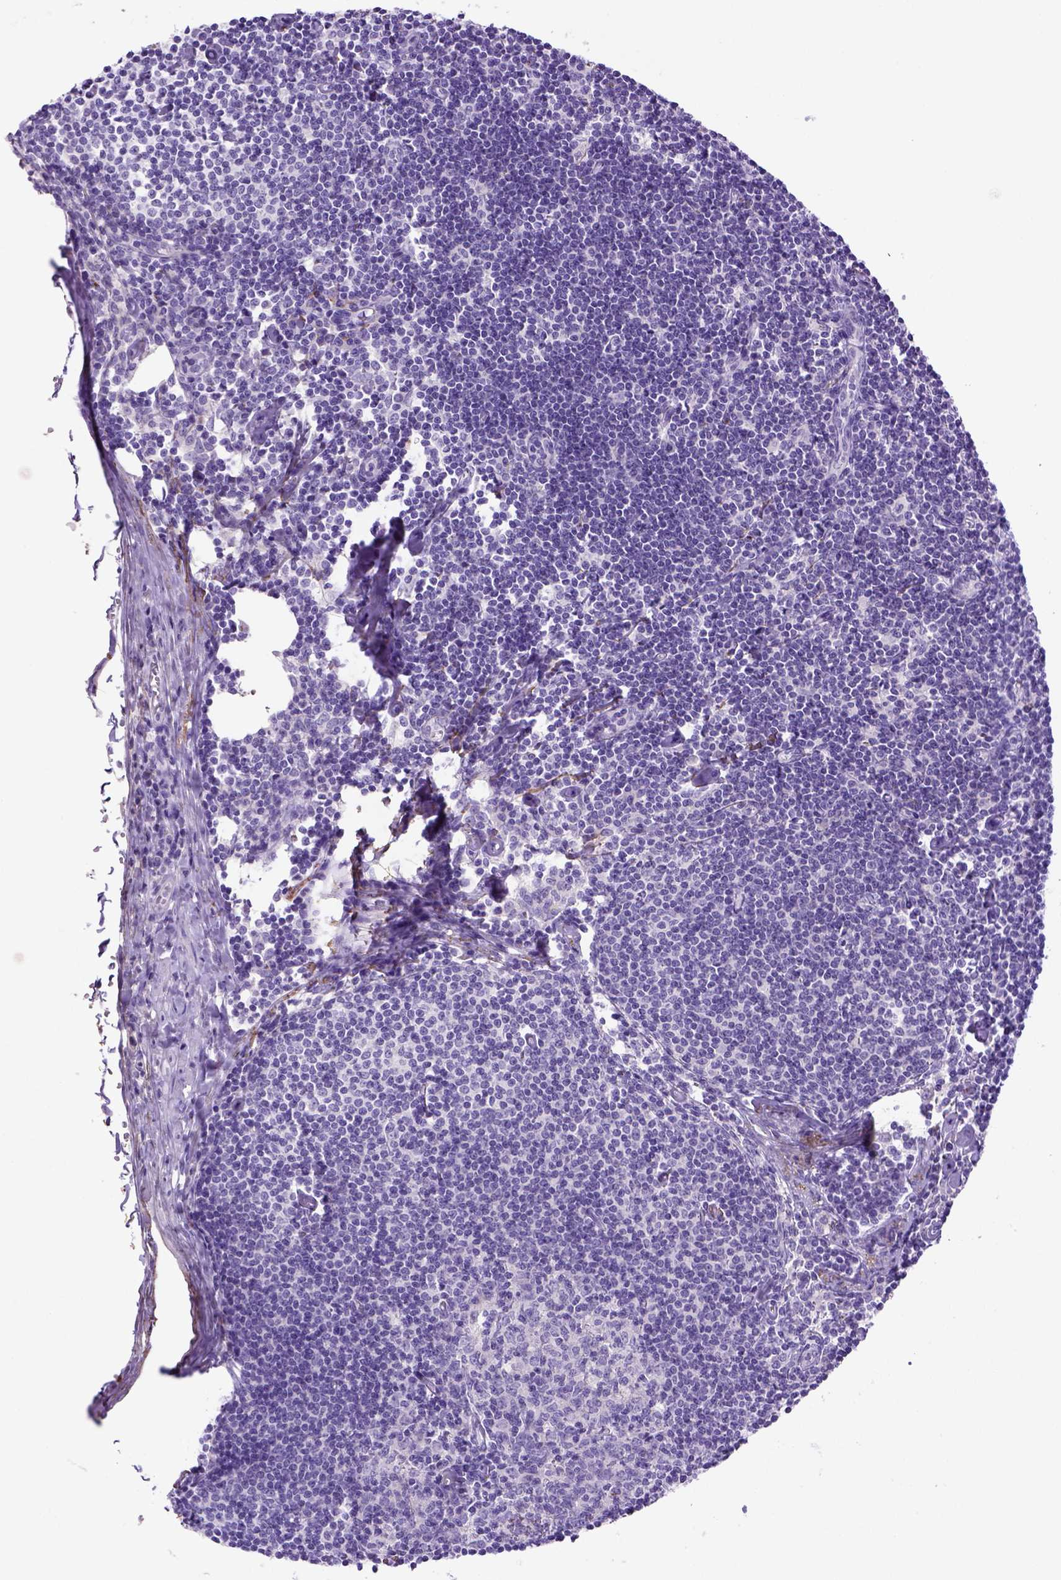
{"staining": {"intensity": "negative", "quantity": "none", "location": "none"}, "tissue": "lymph node", "cell_type": "Germinal center cells", "image_type": "normal", "snomed": [{"axis": "morphology", "description": "Normal tissue, NOS"}, {"axis": "topography", "description": "Lymph node"}], "caption": "Benign lymph node was stained to show a protein in brown. There is no significant expression in germinal center cells.", "gene": "SIRPD", "patient": {"sex": "female", "age": 42}}